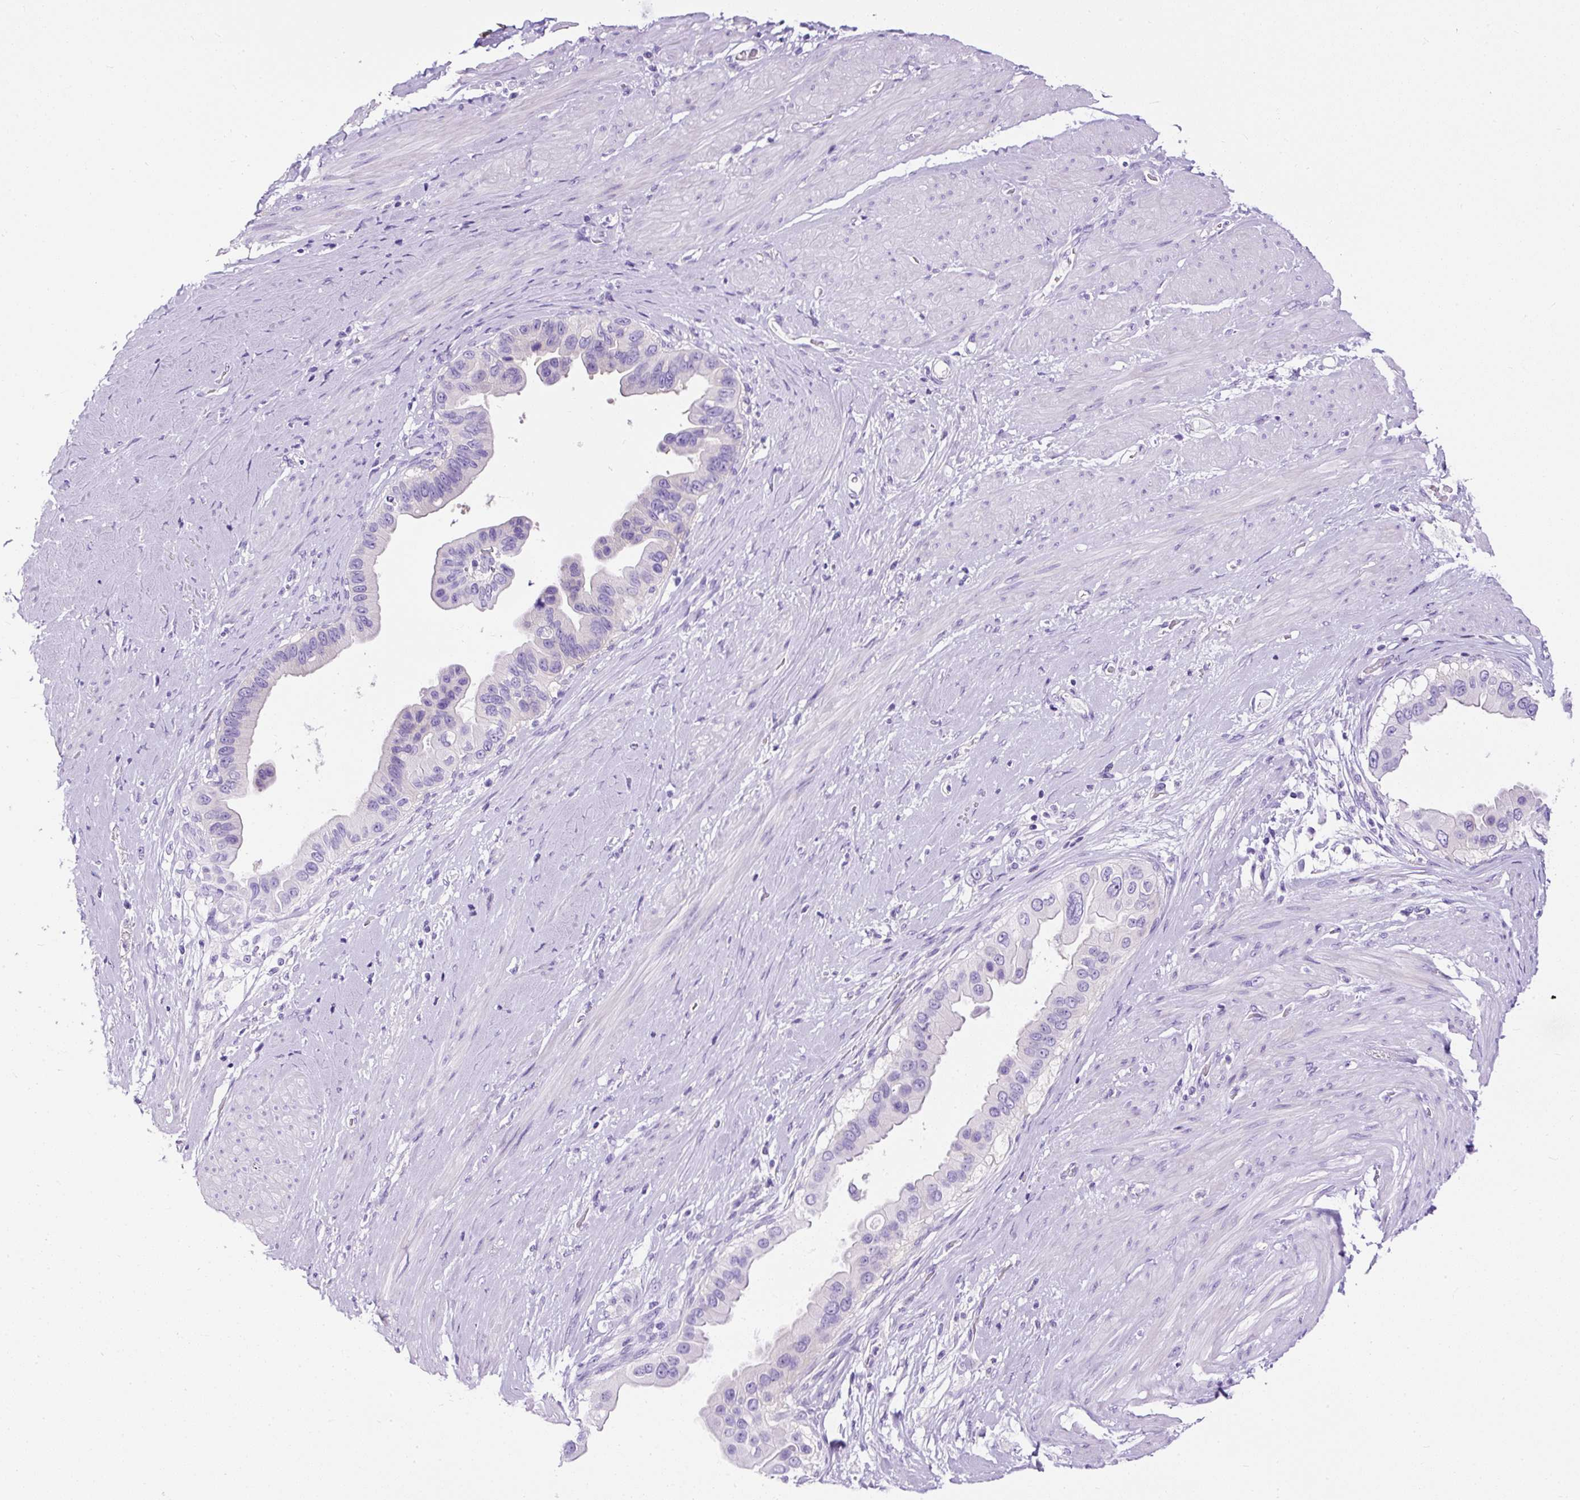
{"staining": {"intensity": "negative", "quantity": "none", "location": "none"}, "tissue": "pancreatic cancer", "cell_type": "Tumor cells", "image_type": "cancer", "snomed": [{"axis": "morphology", "description": "Adenocarcinoma, NOS"}, {"axis": "topography", "description": "Pancreas"}], "caption": "IHC of pancreatic cancer (adenocarcinoma) exhibits no expression in tumor cells.", "gene": "STOX2", "patient": {"sex": "female", "age": 56}}